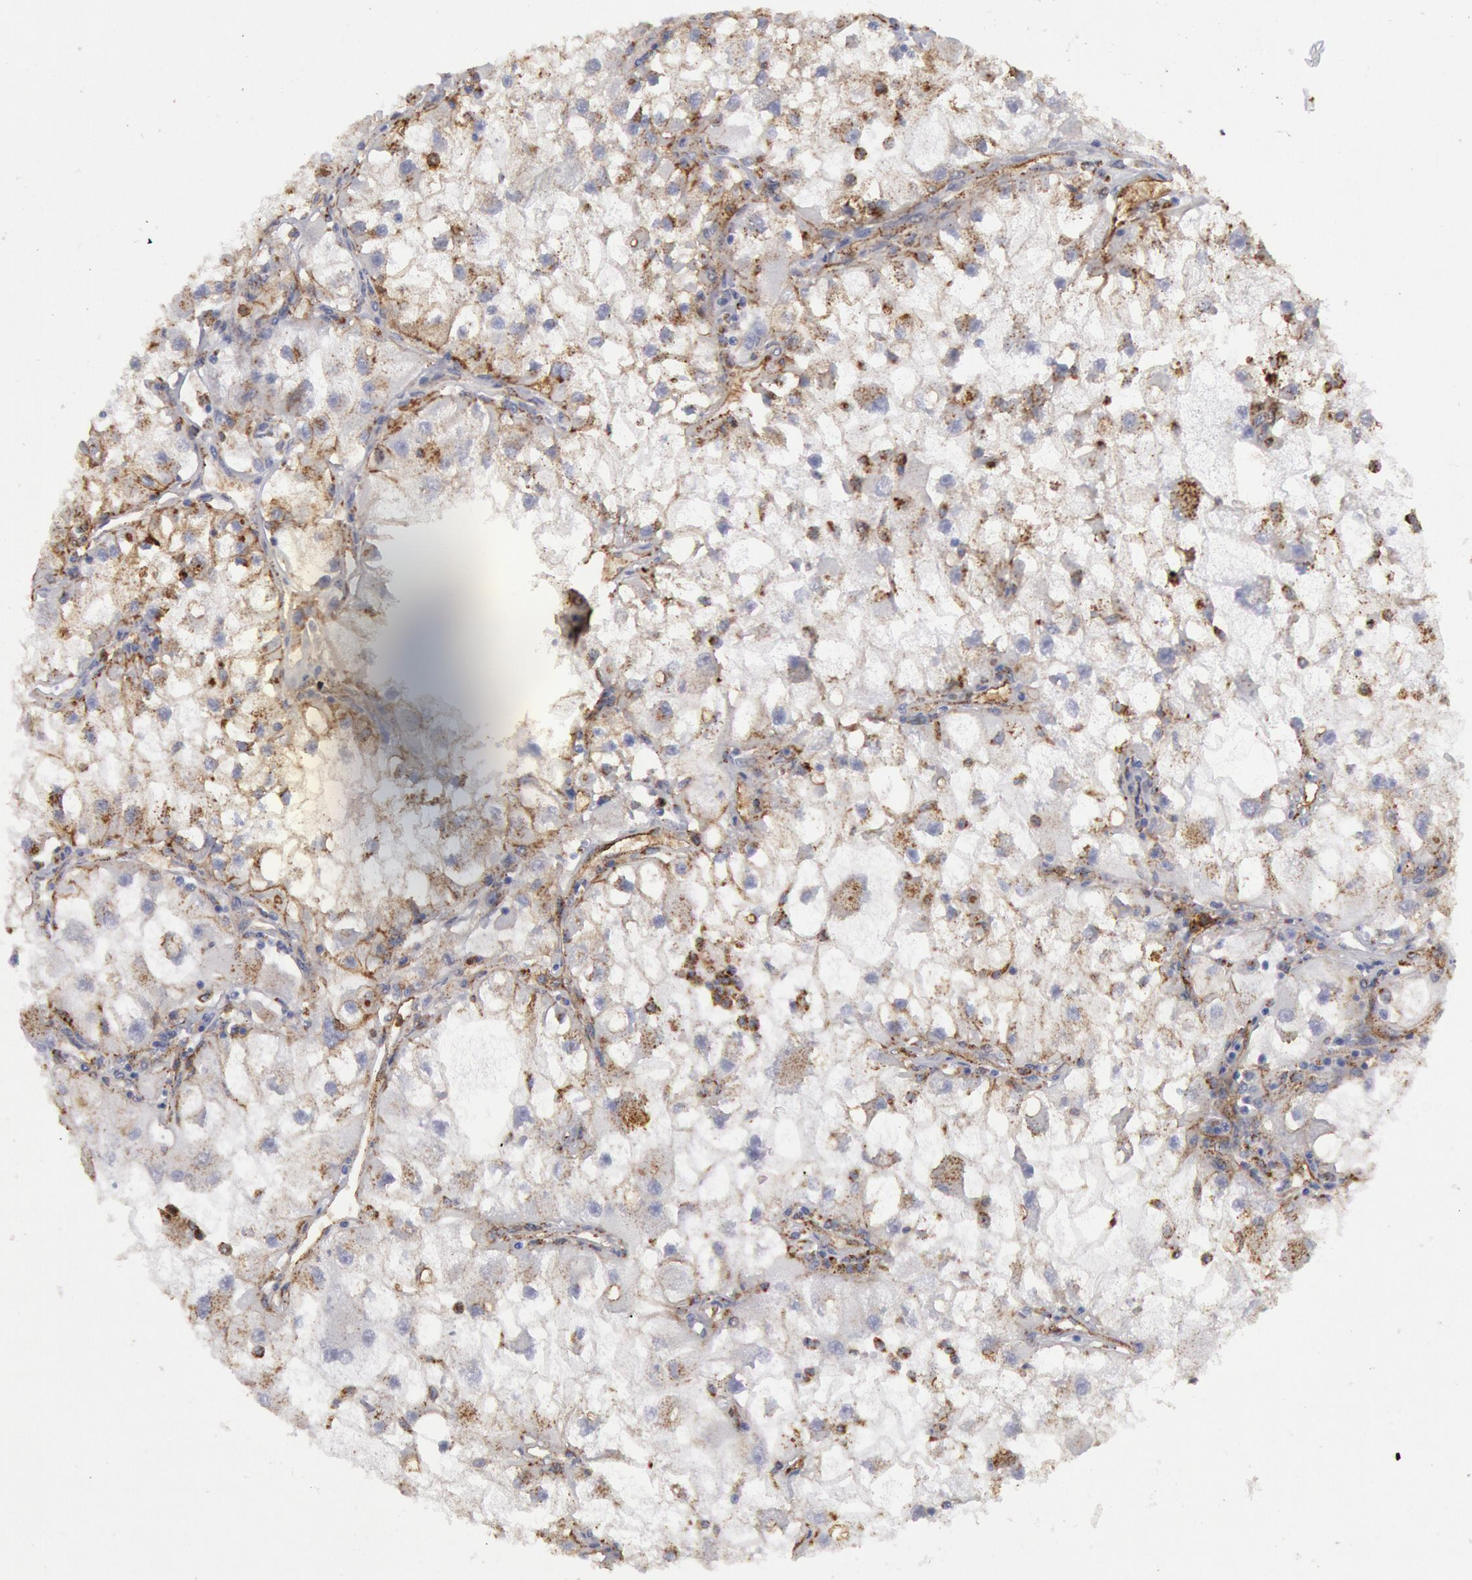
{"staining": {"intensity": "weak", "quantity": "<25%", "location": "cytoplasmic/membranous"}, "tissue": "renal cancer", "cell_type": "Tumor cells", "image_type": "cancer", "snomed": [{"axis": "morphology", "description": "Adenocarcinoma, NOS"}, {"axis": "topography", "description": "Kidney"}], "caption": "Renal cancer was stained to show a protein in brown. There is no significant positivity in tumor cells.", "gene": "FLOT1", "patient": {"sex": "female", "age": 73}}